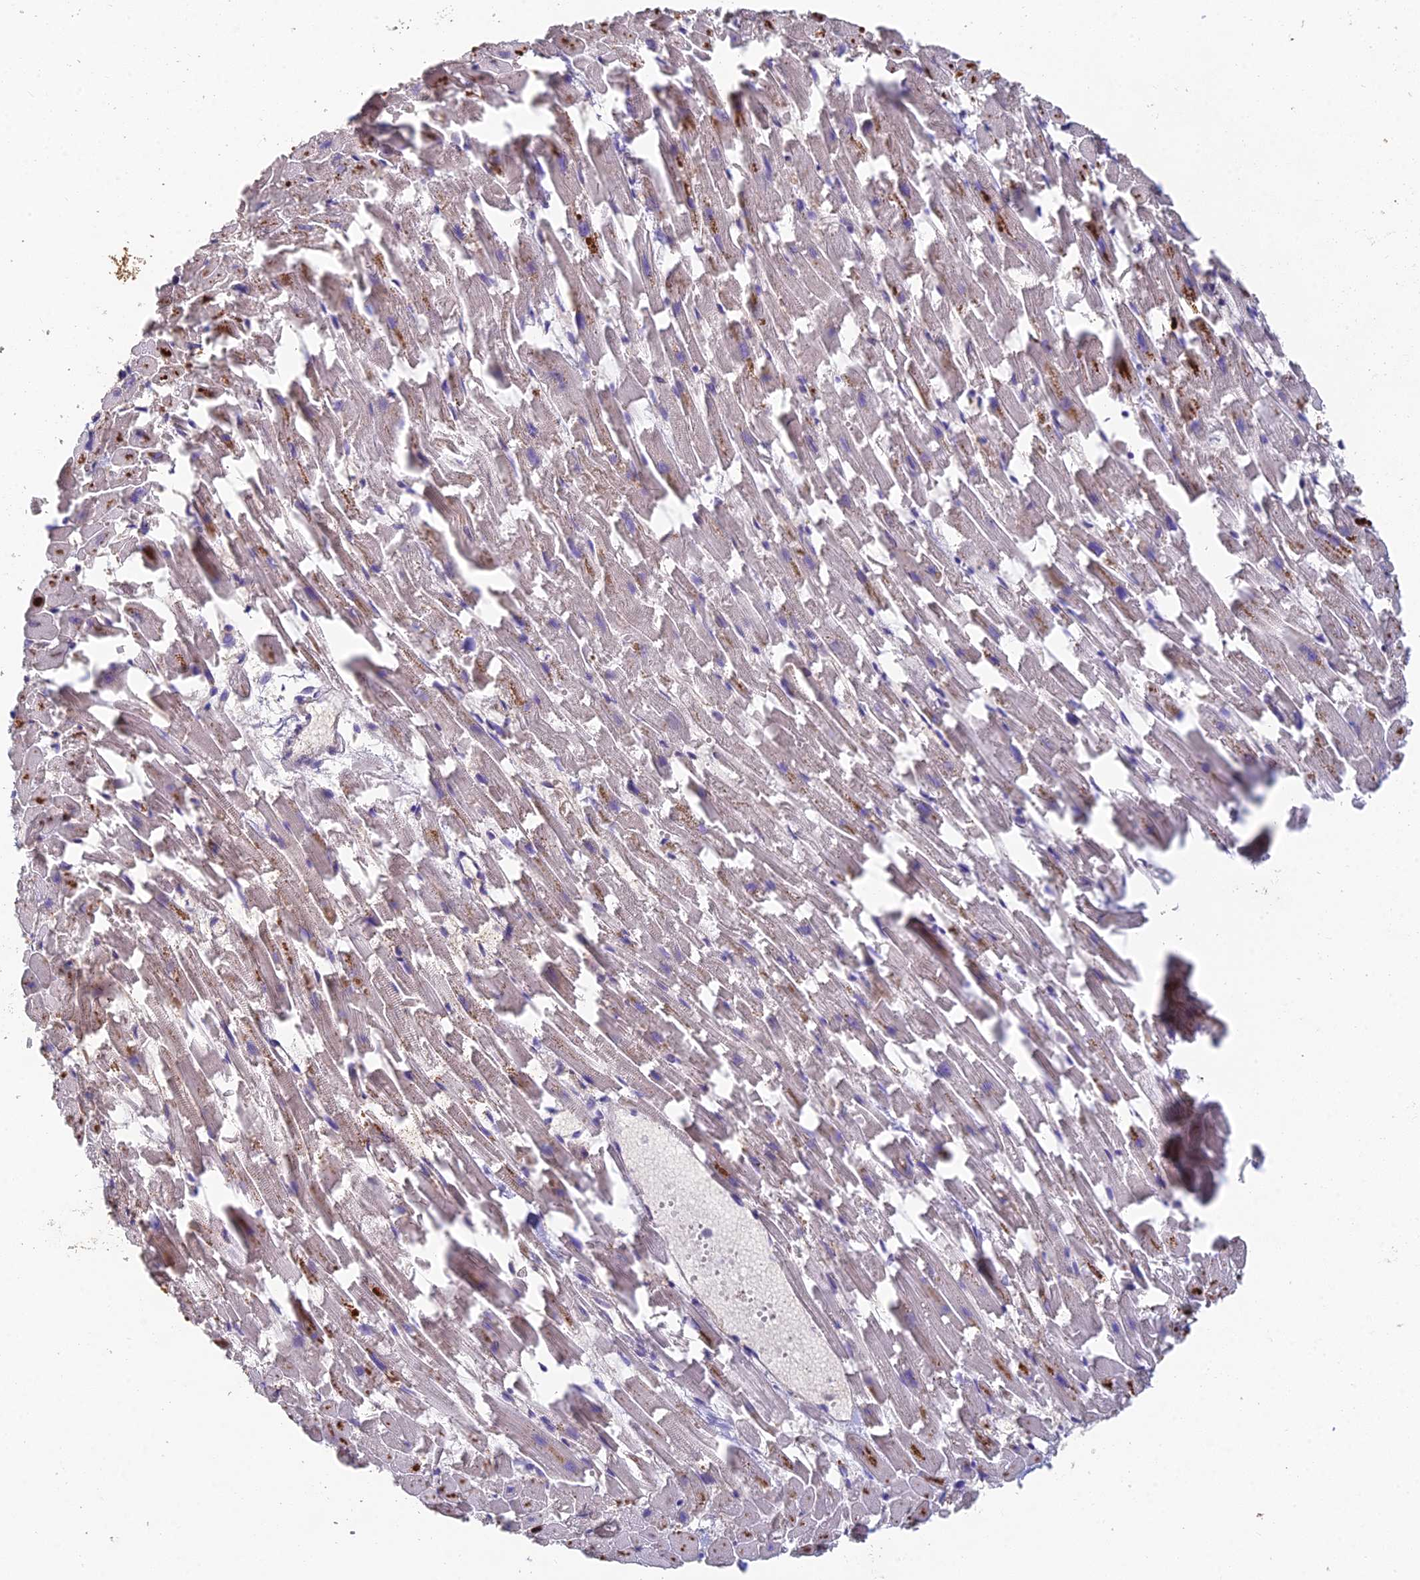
{"staining": {"intensity": "moderate", "quantity": "25%-75%", "location": "cytoplasmic/membranous"}, "tissue": "heart muscle", "cell_type": "Cardiomyocytes", "image_type": "normal", "snomed": [{"axis": "morphology", "description": "Normal tissue, NOS"}, {"axis": "topography", "description": "Heart"}], "caption": "A brown stain highlights moderate cytoplasmic/membranous positivity of a protein in cardiomyocytes of benign heart muscle.", "gene": "ADAMTS13", "patient": {"sex": "female", "age": 64}}